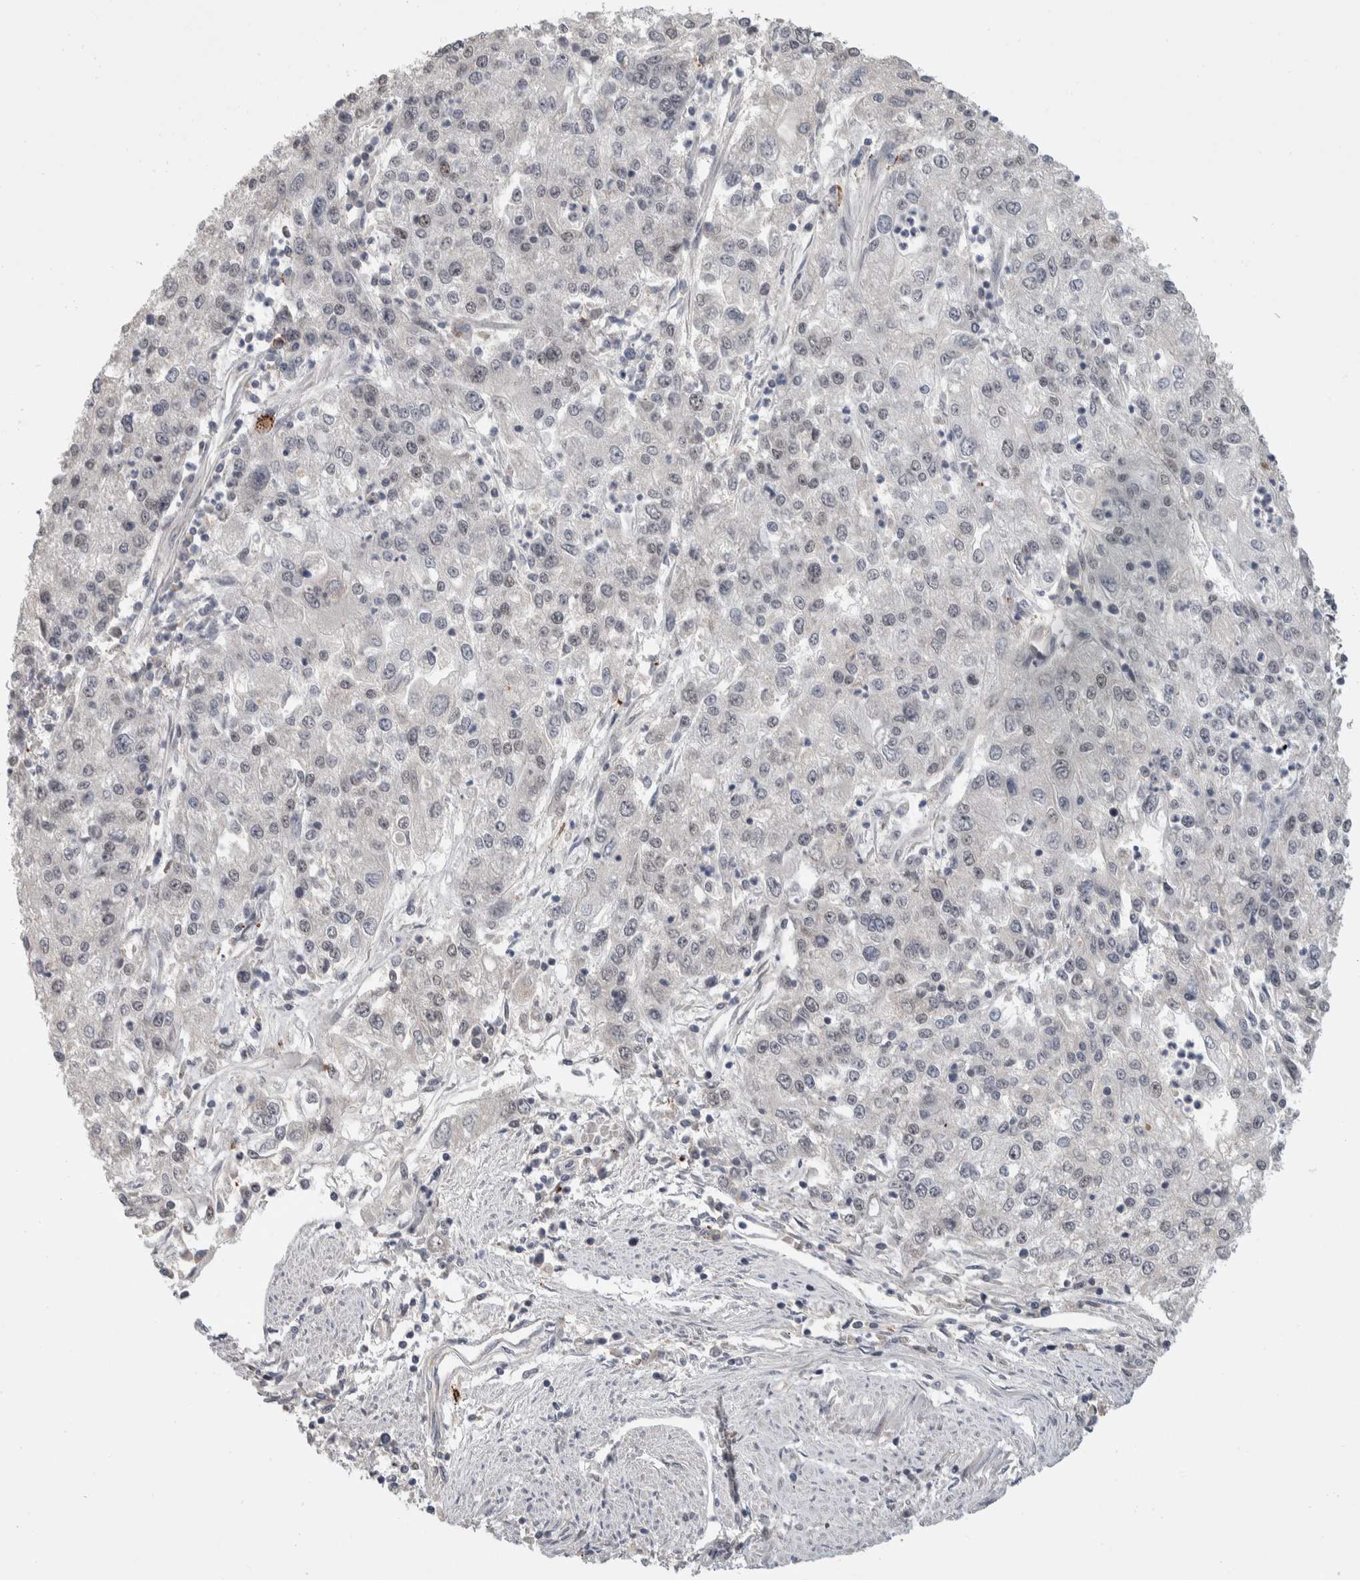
{"staining": {"intensity": "negative", "quantity": "none", "location": "none"}, "tissue": "endometrial cancer", "cell_type": "Tumor cells", "image_type": "cancer", "snomed": [{"axis": "morphology", "description": "Adenocarcinoma, NOS"}, {"axis": "topography", "description": "Endometrium"}], "caption": "Endometrial adenocarcinoma was stained to show a protein in brown. There is no significant positivity in tumor cells.", "gene": "ZNF592", "patient": {"sex": "female", "age": 49}}